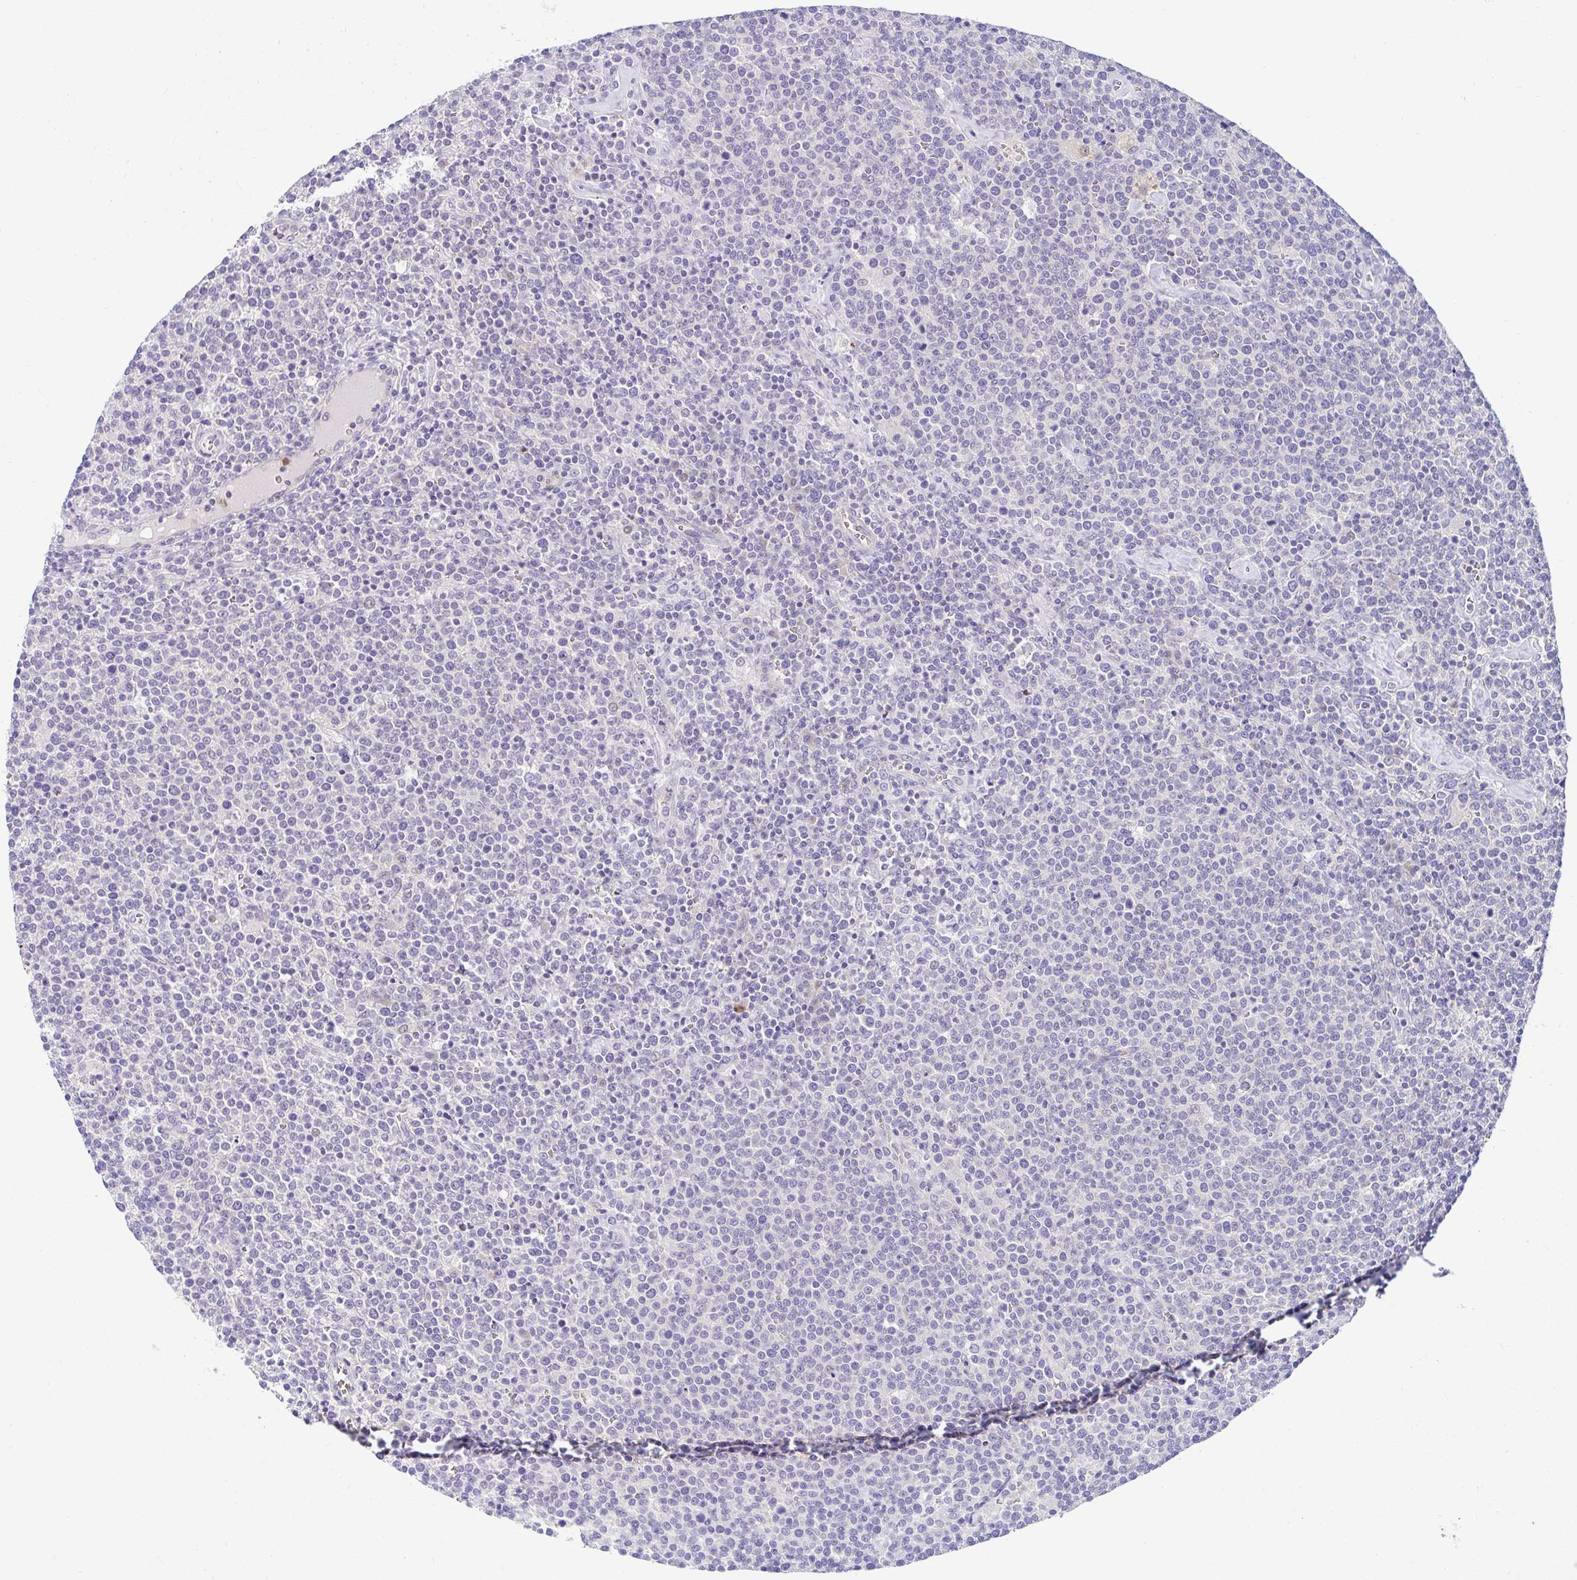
{"staining": {"intensity": "negative", "quantity": "none", "location": "none"}, "tissue": "lymphoma", "cell_type": "Tumor cells", "image_type": "cancer", "snomed": [{"axis": "morphology", "description": "Malignant lymphoma, non-Hodgkin's type, High grade"}, {"axis": "topography", "description": "Lymph node"}], "caption": "DAB (3,3'-diaminobenzidine) immunohistochemical staining of high-grade malignant lymphoma, non-Hodgkin's type exhibits no significant expression in tumor cells.", "gene": "DEPDC5", "patient": {"sex": "male", "age": 61}}